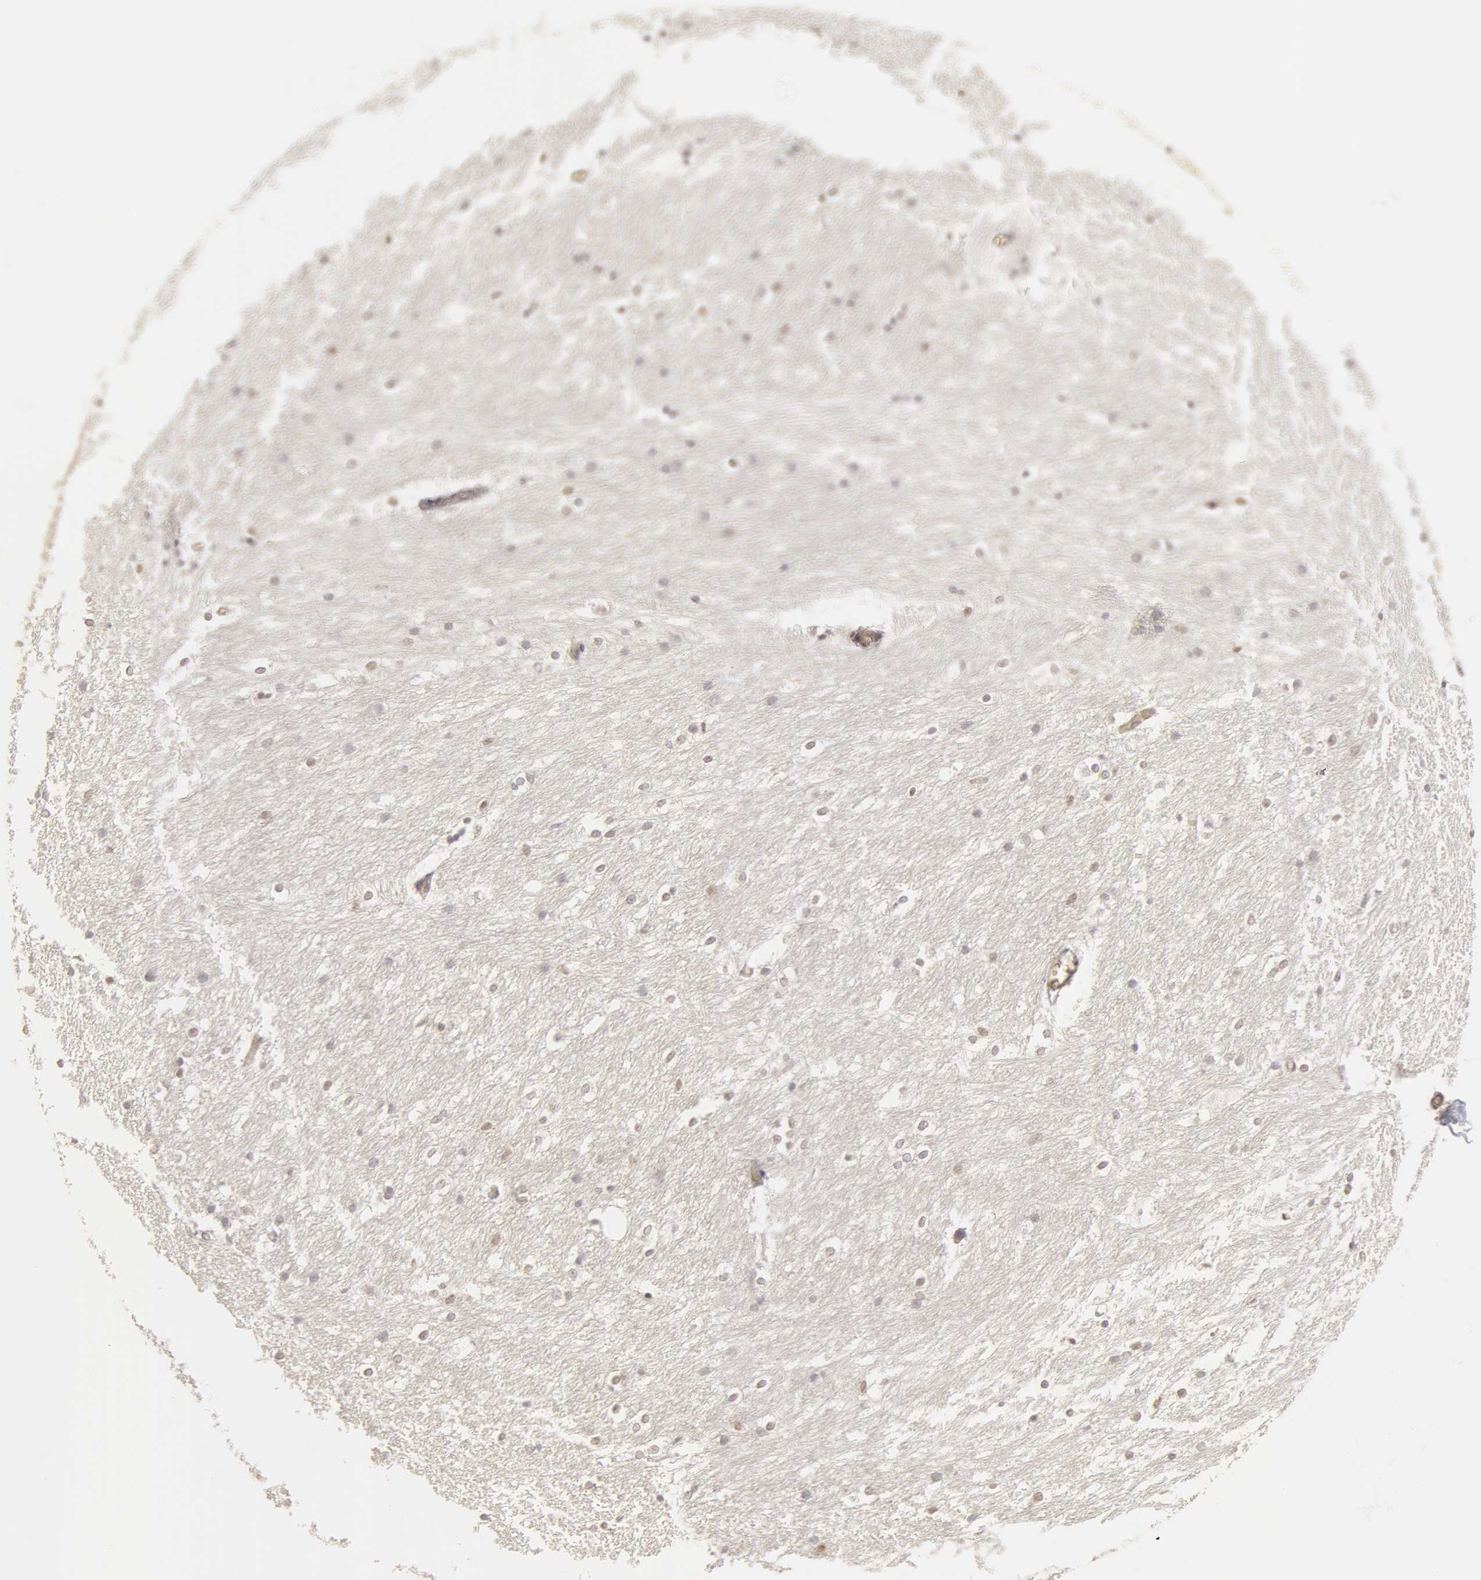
{"staining": {"intensity": "negative", "quantity": "none", "location": "none"}, "tissue": "caudate", "cell_type": "Glial cells", "image_type": "normal", "snomed": [{"axis": "morphology", "description": "Normal tissue, NOS"}, {"axis": "topography", "description": "Lateral ventricle wall"}], "caption": "A high-resolution histopathology image shows immunohistochemistry (IHC) staining of normal caudate, which displays no significant positivity in glial cells. (DAB (3,3'-diaminobenzidine) IHC visualized using brightfield microscopy, high magnification).", "gene": "ADAM10", "patient": {"sex": "female", "age": 19}}